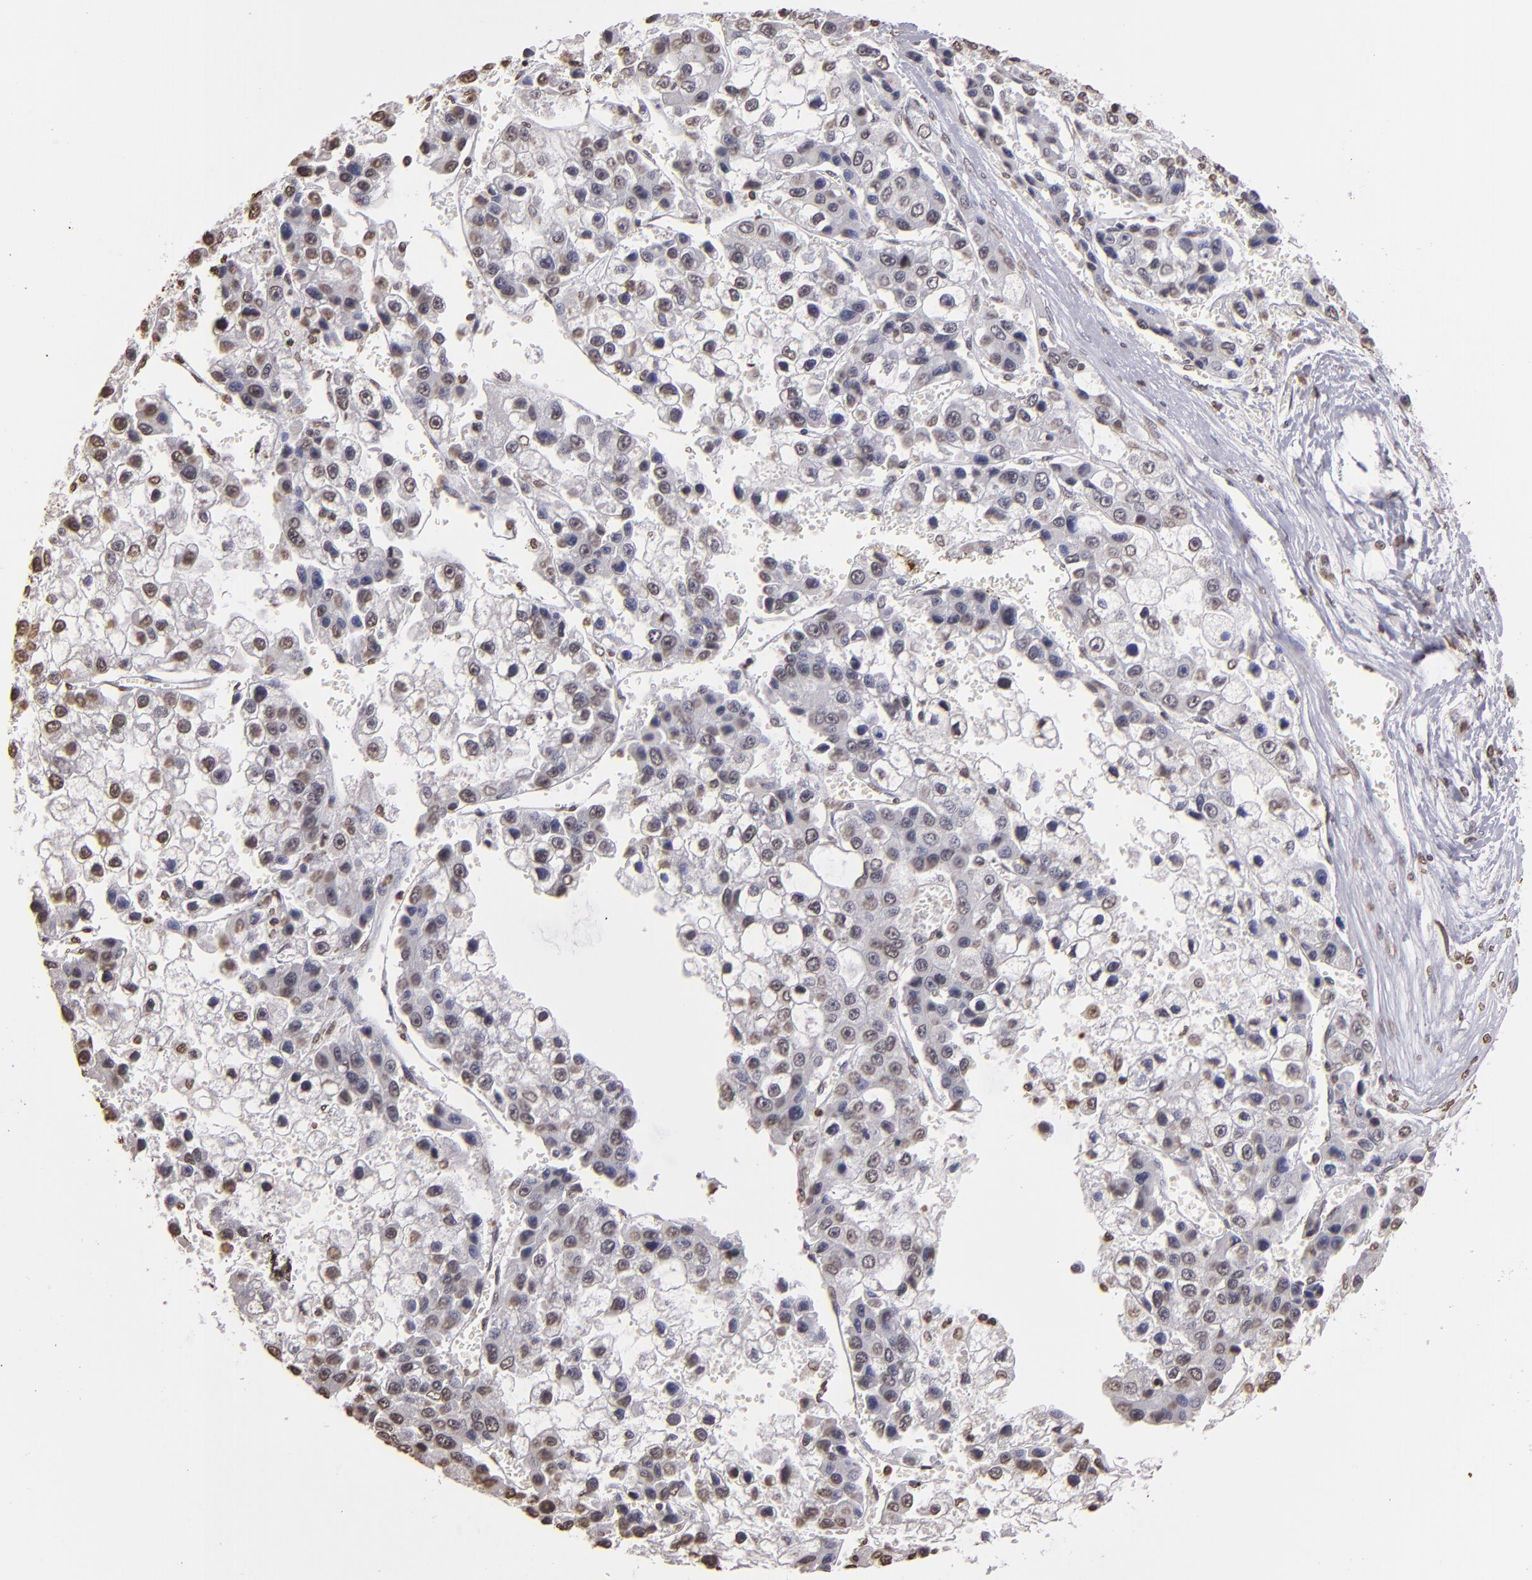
{"staining": {"intensity": "weak", "quantity": "<25%", "location": "nuclear"}, "tissue": "liver cancer", "cell_type": "Tumor cells", "image_type": "cancer", "snomed": [{"axis": "morphology", "description": "Carcinoma, Hepatocellular, NOS"}, {"axis": "topography", "description": "Liver"}], "caption": "Immunohistochemical staining of human hepatocellular carcinoma (liver) shows no significant staining in tumor cells. The staining is performed using DAB brown chromogen with nuclei counter-stained in using hematoxylin.", "gene": "LBX1", "patient": {"sex": "female", "age": 66}}